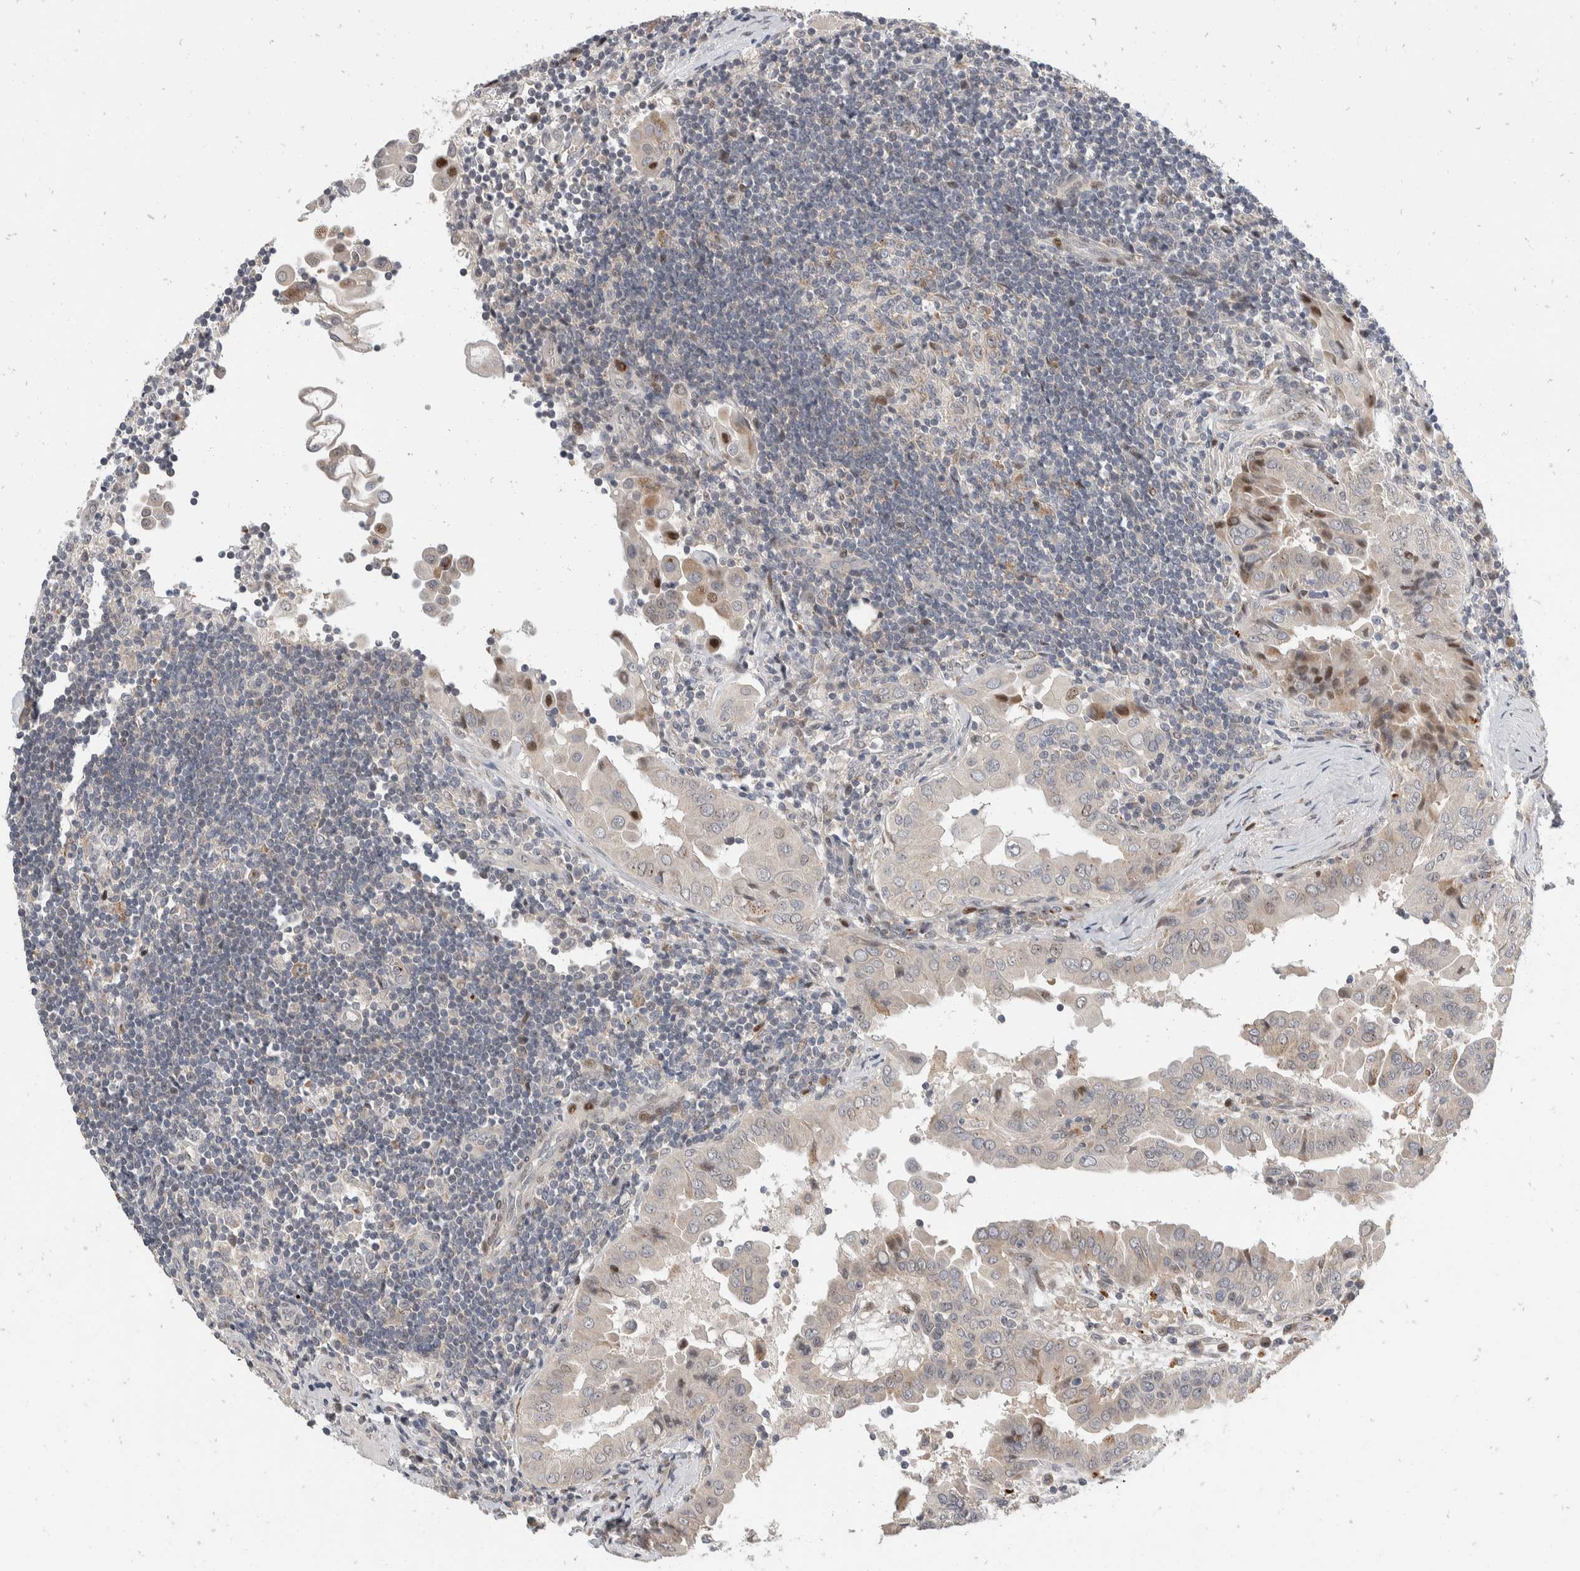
{"staining": {"intensity": "weak", "quantity": "<25%", "location": "cytoplasmic/membranous,nuclear"}, "tissue": "thyroid cancer", "cell_type": "Tumor cells", "image_type": "cancer", "snomed": [{"axis": "morphology", "description": "Papillary adenocarcinoma, NOS"}, {"axis": "topography", "description": "Thyroid gland"}], "caption": "The IHC photomicrograph has no significant expression in tumor cells of thyroid cancer (papillary adenocarcinoma) tissue. (IHC, brightfield microscopy, high magnification).", "gene": "ZNF703", "patient": {"sex": "male", "age": 33}}